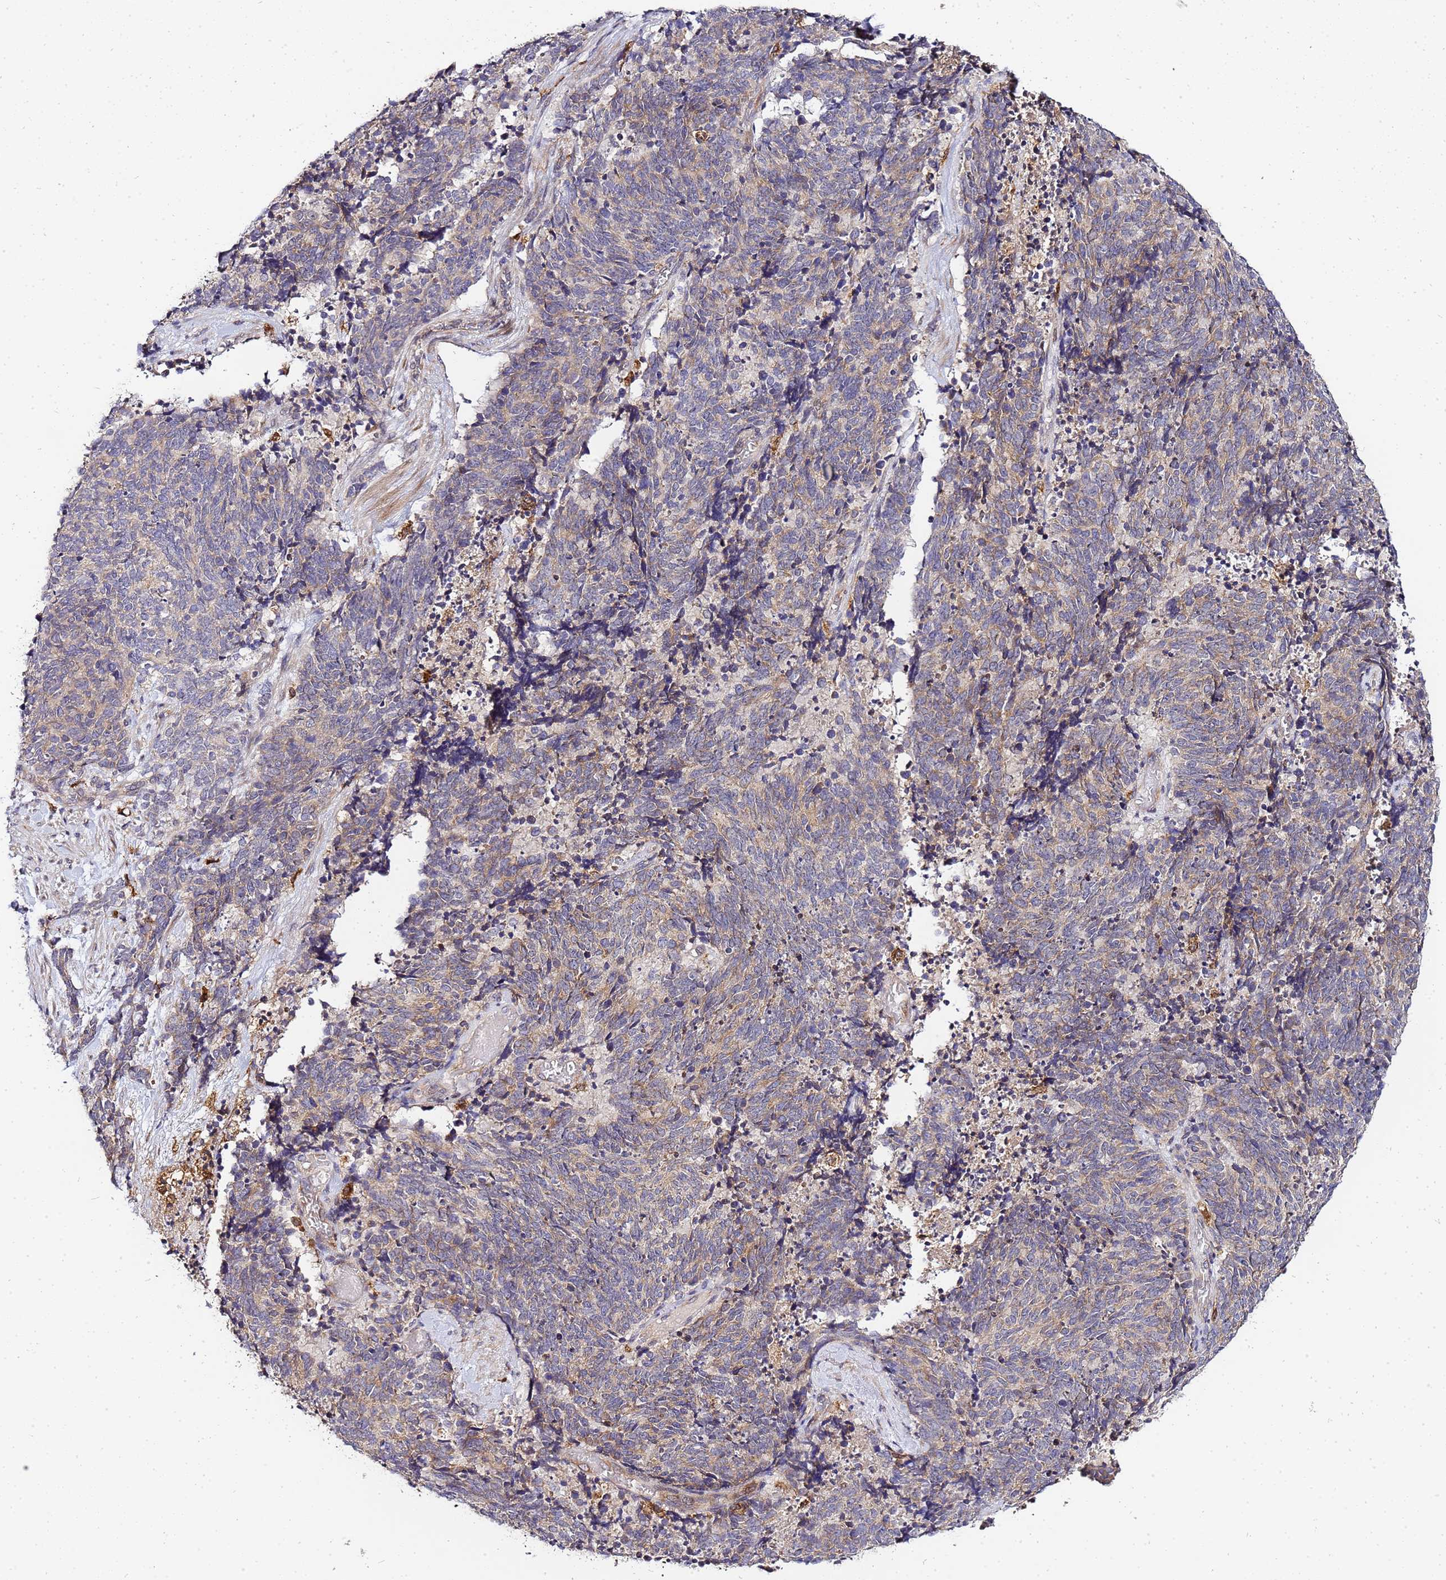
{"staining": {"intensity": "weak", "quantity": "25%-75%", "location": "cytoplasmic/membranous"}, "tissue": "cervical cancer", "cell_type": "Tumor cells", "image_type": "cancer", "snomed": [{"axis": "morphology", "description": "Squamous cell carcinoma, NOS"}, {"axis": "topography", "description": "Cervix"}], "caption": "Immunohistochemical staining of human cervical squamous cell carcinoma exhibits weak cytoplasmic/membranous protein positivity in approximately 25%-75% of tumor cells.", "gene": "ADPGK", "patient": {"sex": "female", "age": 29}}